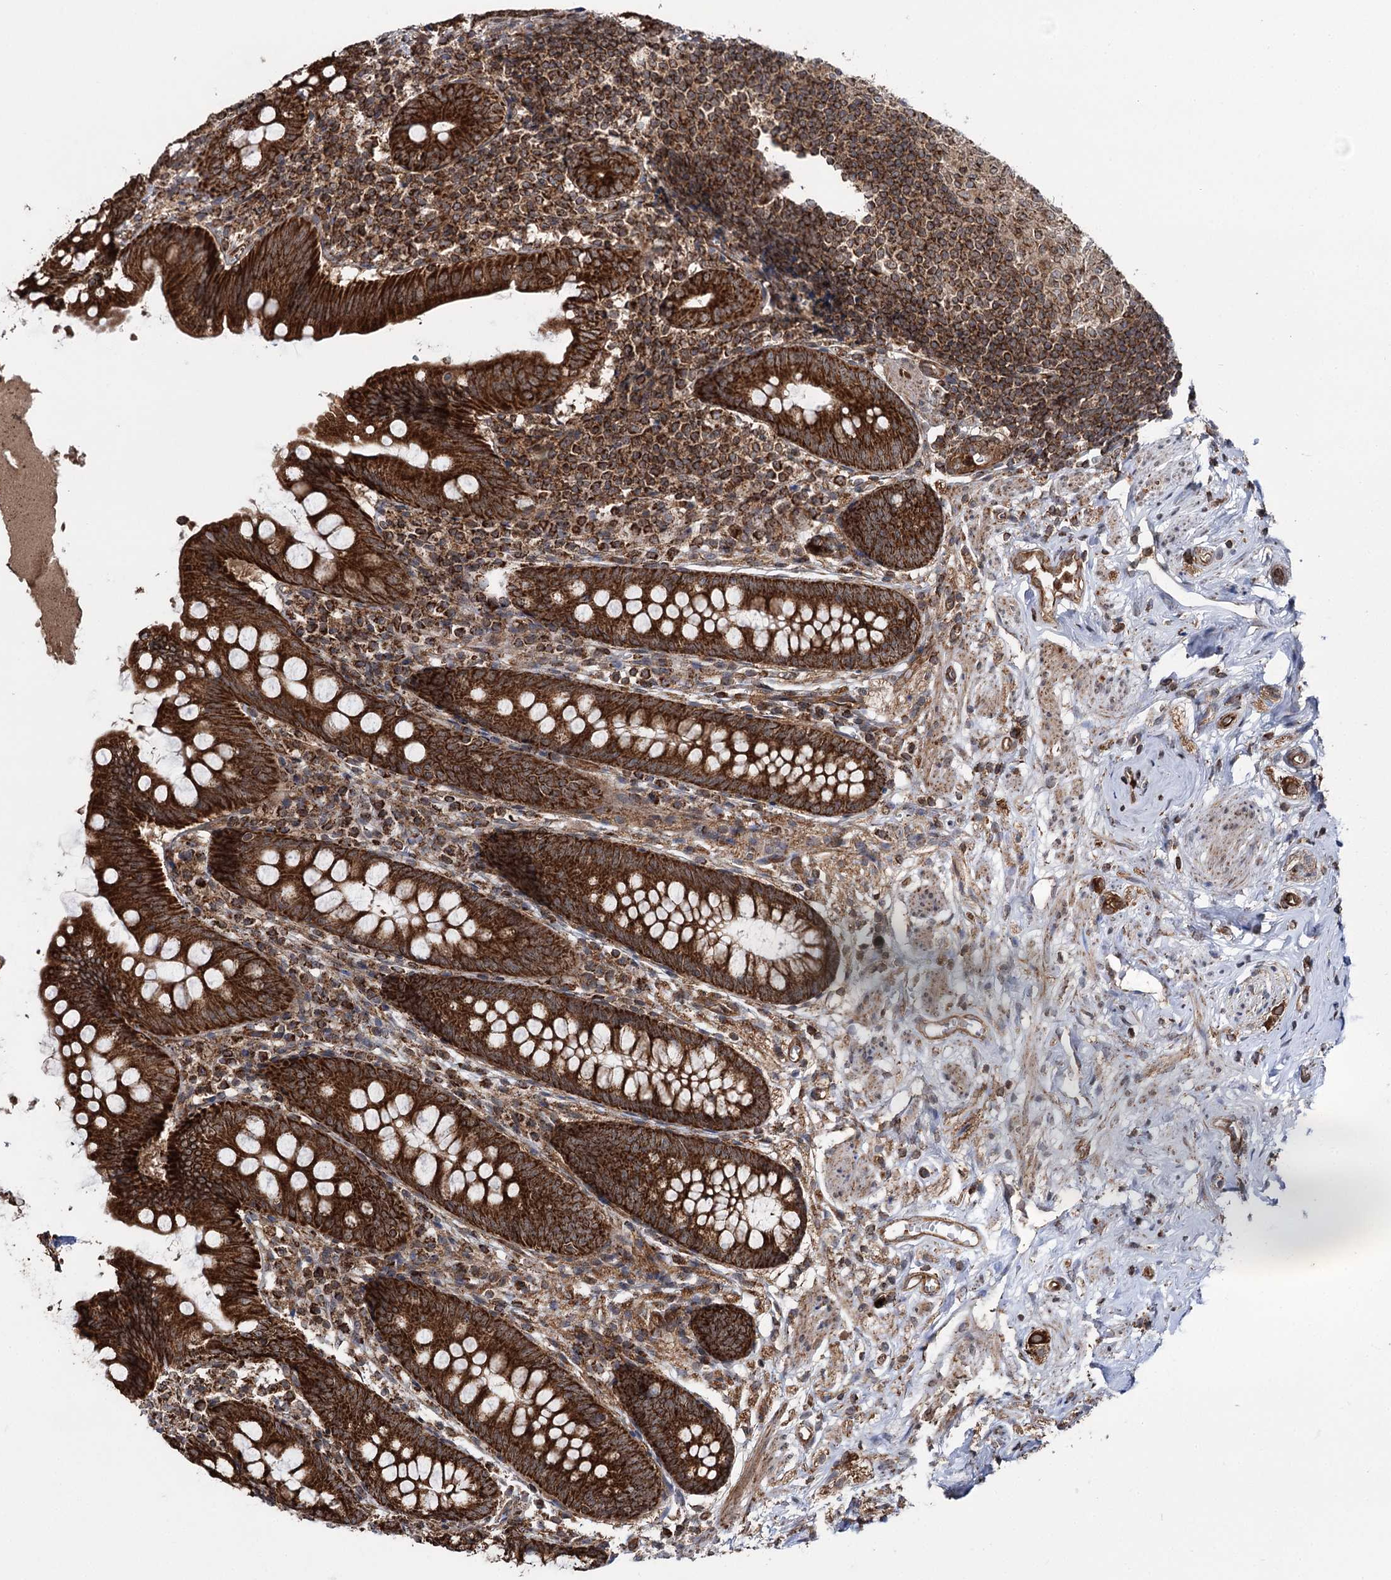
{"staining": {"intensity": "strong", "quantity": ">75%", "location": "cytoplasmic/membranous"}, "tissue": "appendix", "cell_type": "Glandular cells", "image_type": "normal", "snomed": [{"axis": "morphology", "description": "Normal tissue, NOS"}, {"axis": "topography", "description": "Appendix"}], "caption": "IHC (DAB (3,3'-diaminobenzidine)) staining of normal appendix reveals strong cytoplasmic/membranous protein expression in about >75% of glandular cells. The staining was performed using DAB, with brown indicating positive protein expression. Nuclei are stained blue with hematoxylin.", "gene": "FGFR1OP2", "patient": {"sex": "female", "age": 51}}